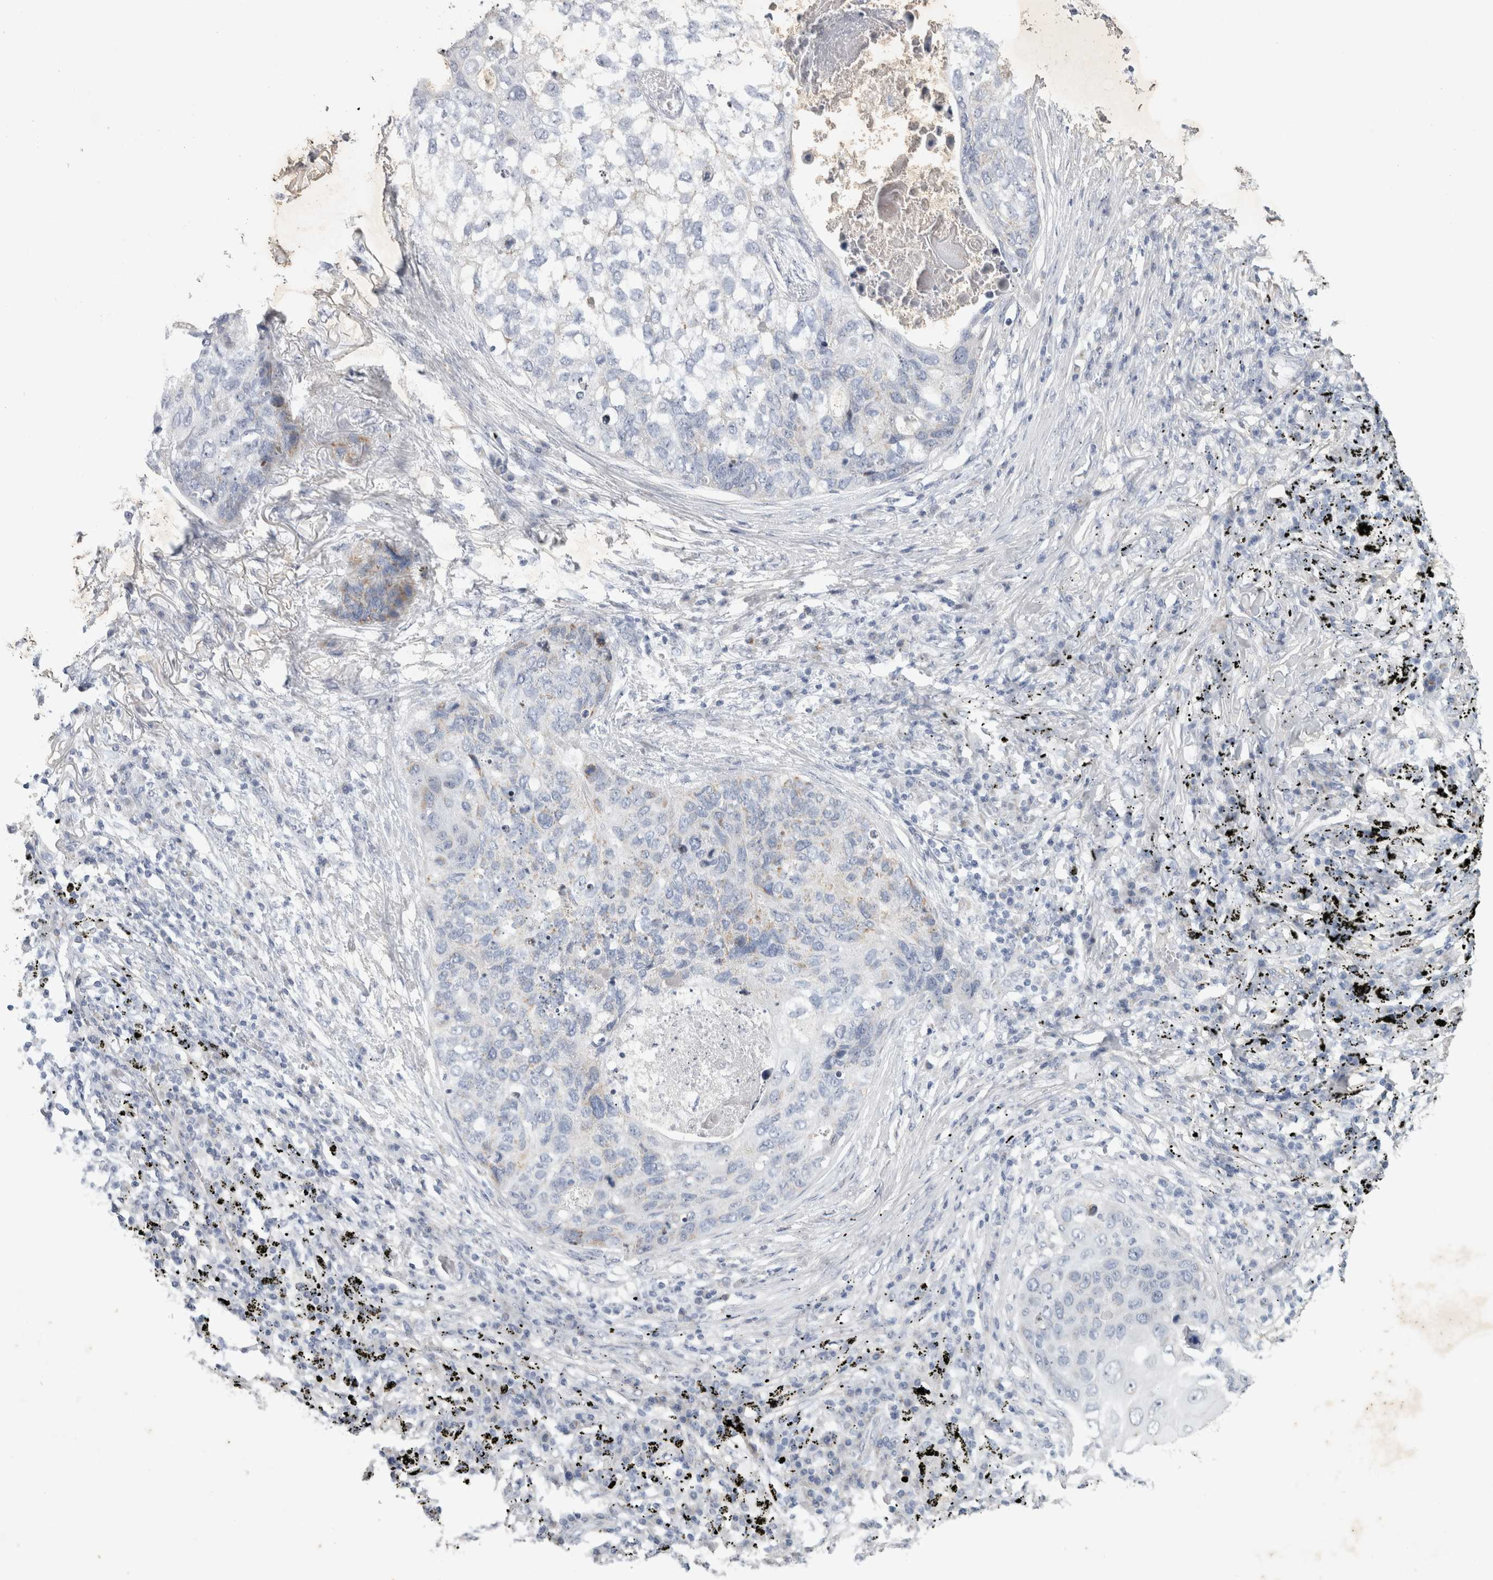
{"staining": {"intensity": "negative", "quantity": "none", "location": "none"}, "tissue": "lung cancer", "cell_type": "Tumor cells", "image_type": "cancer", "snomed": [{"axis": "morphology", "description": "Squamous cell carcinoma, NOS"}, {"axis": "topography", "description": "Lung"}], "caption": "A high-resolution image shows immunohistochemistry staining of lung cancer (squamous cell carcinoma), which displays no significant expression in tumor cells. The staining is performed using DAB brown chromogen with nuclei counter-stained in using hematoxylin.", "gene": "FXYD7", "patient": {"sex": "female", "age": 63}}